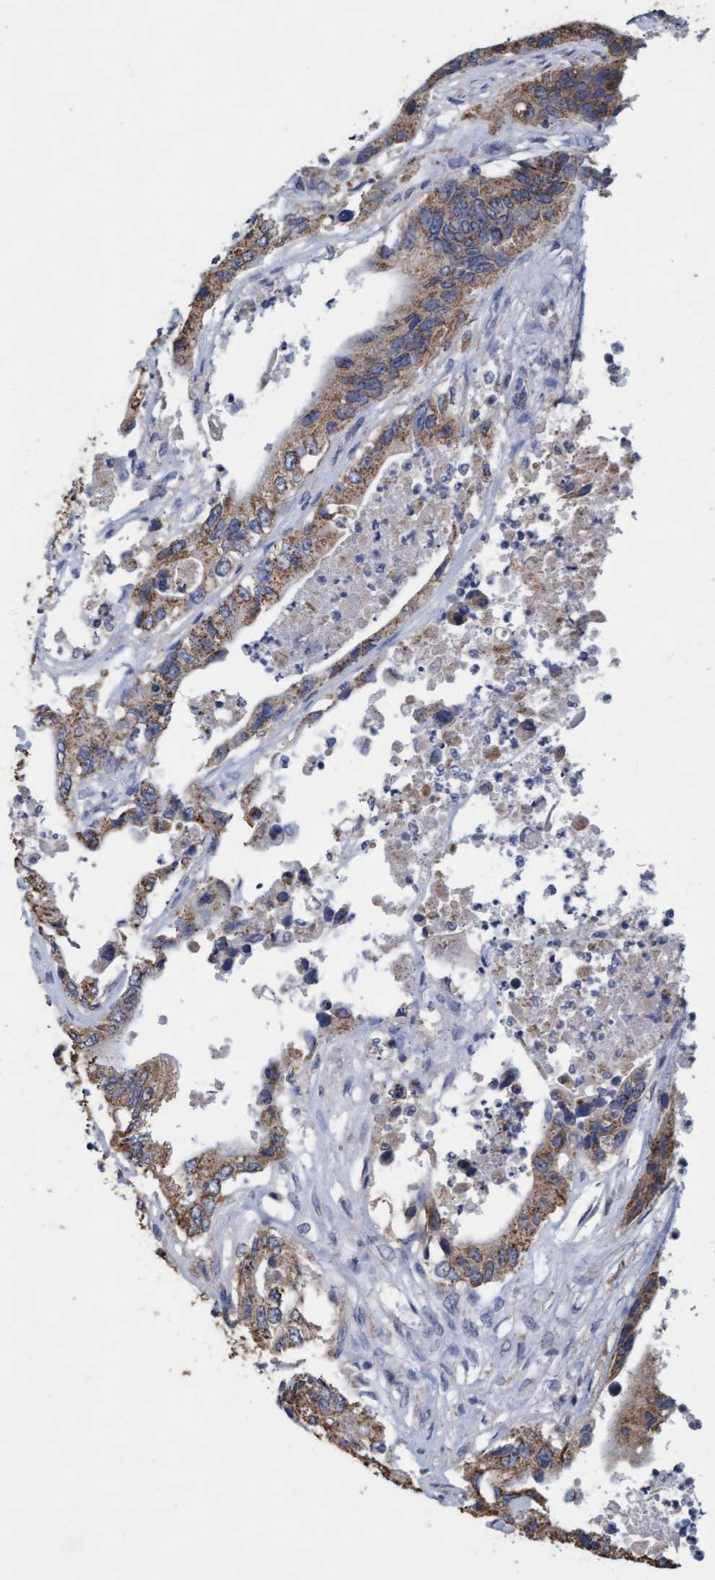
{"staining": {"intensity": "weak", "quantity": ">75%", "location": "cytoplasmic/membranous"}, "tissue": "colorectal cancer", "cell_type": "Tumor cells", "image_type": "cancer", "snomed": [{"axis": "morphology", "description": "Adenocarcinoma, NOS"}, {"axis": "topography", "description": "Colon"}], "caption": "Protein analysis of colorectal adenocarcinoma tissue shows weak cytoplasmic/membranous staining in approximately >75% of tumor cells.", "gene": "VSIG8", "patient": {"sex": "female", "age": 77}}